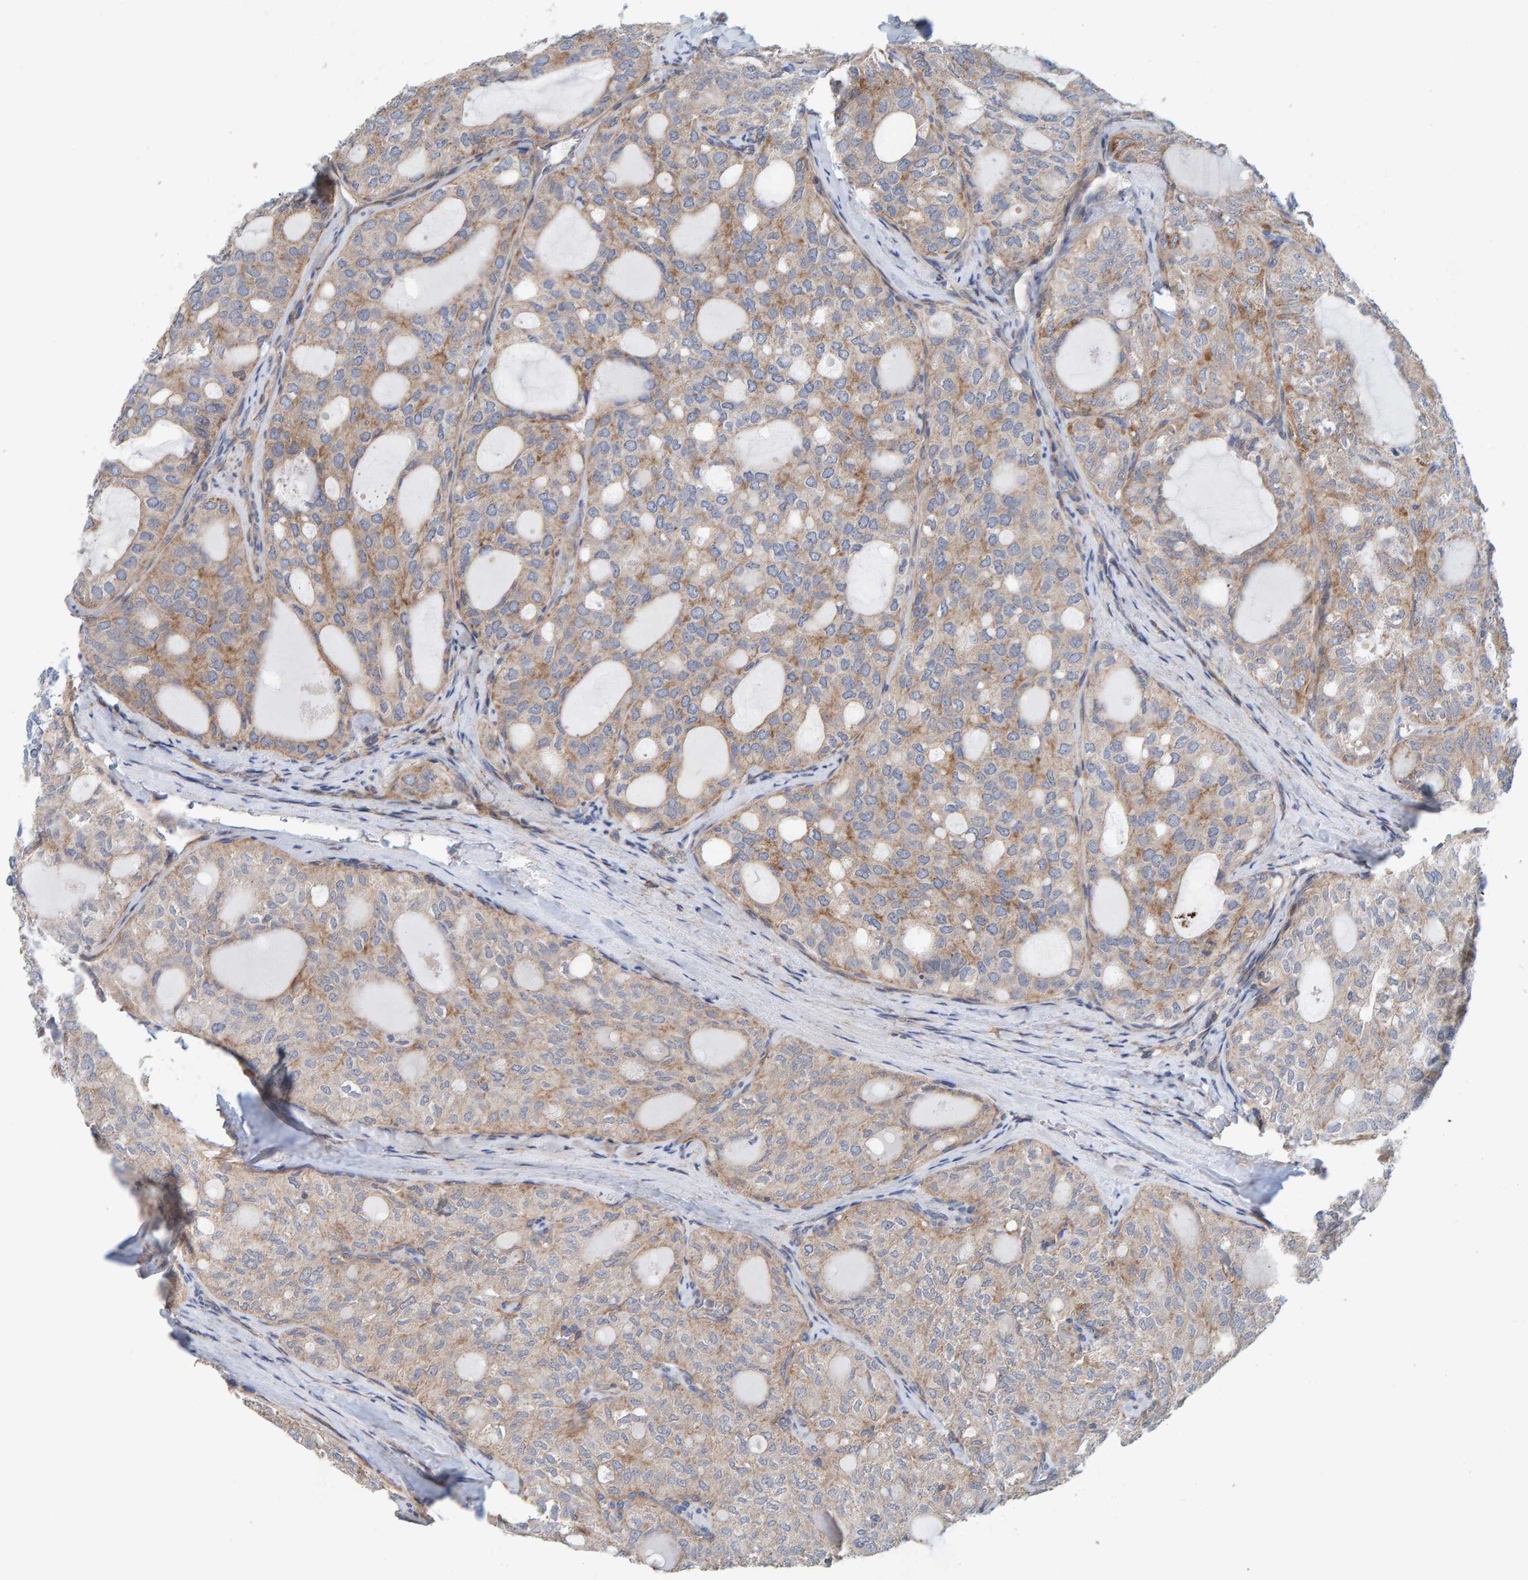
{"staining": {"intensity": "weak", "quantity": "25%-75%", "location": "cytoplasmic/membranous"}, "tissue": "thyroid cancer", "cell_type": "Tumor cells", "image_type": "cancer", "snomed": [{"axis": "morphology", "description": "Follicular adenoma carcinoma, NOS"}, {"axis": "topography", "description": "Thyroid gland"}], "caption": "This histopathology image displays immunohistochemistry (IHC) staining of human thyroid follicular adenoma carcinoma, with low weak cytoplasmic/membranous expression in about 25%-75% of tumor cells.", "gene": "RGP1", "patient": {"sex": "male", "age": 75}}